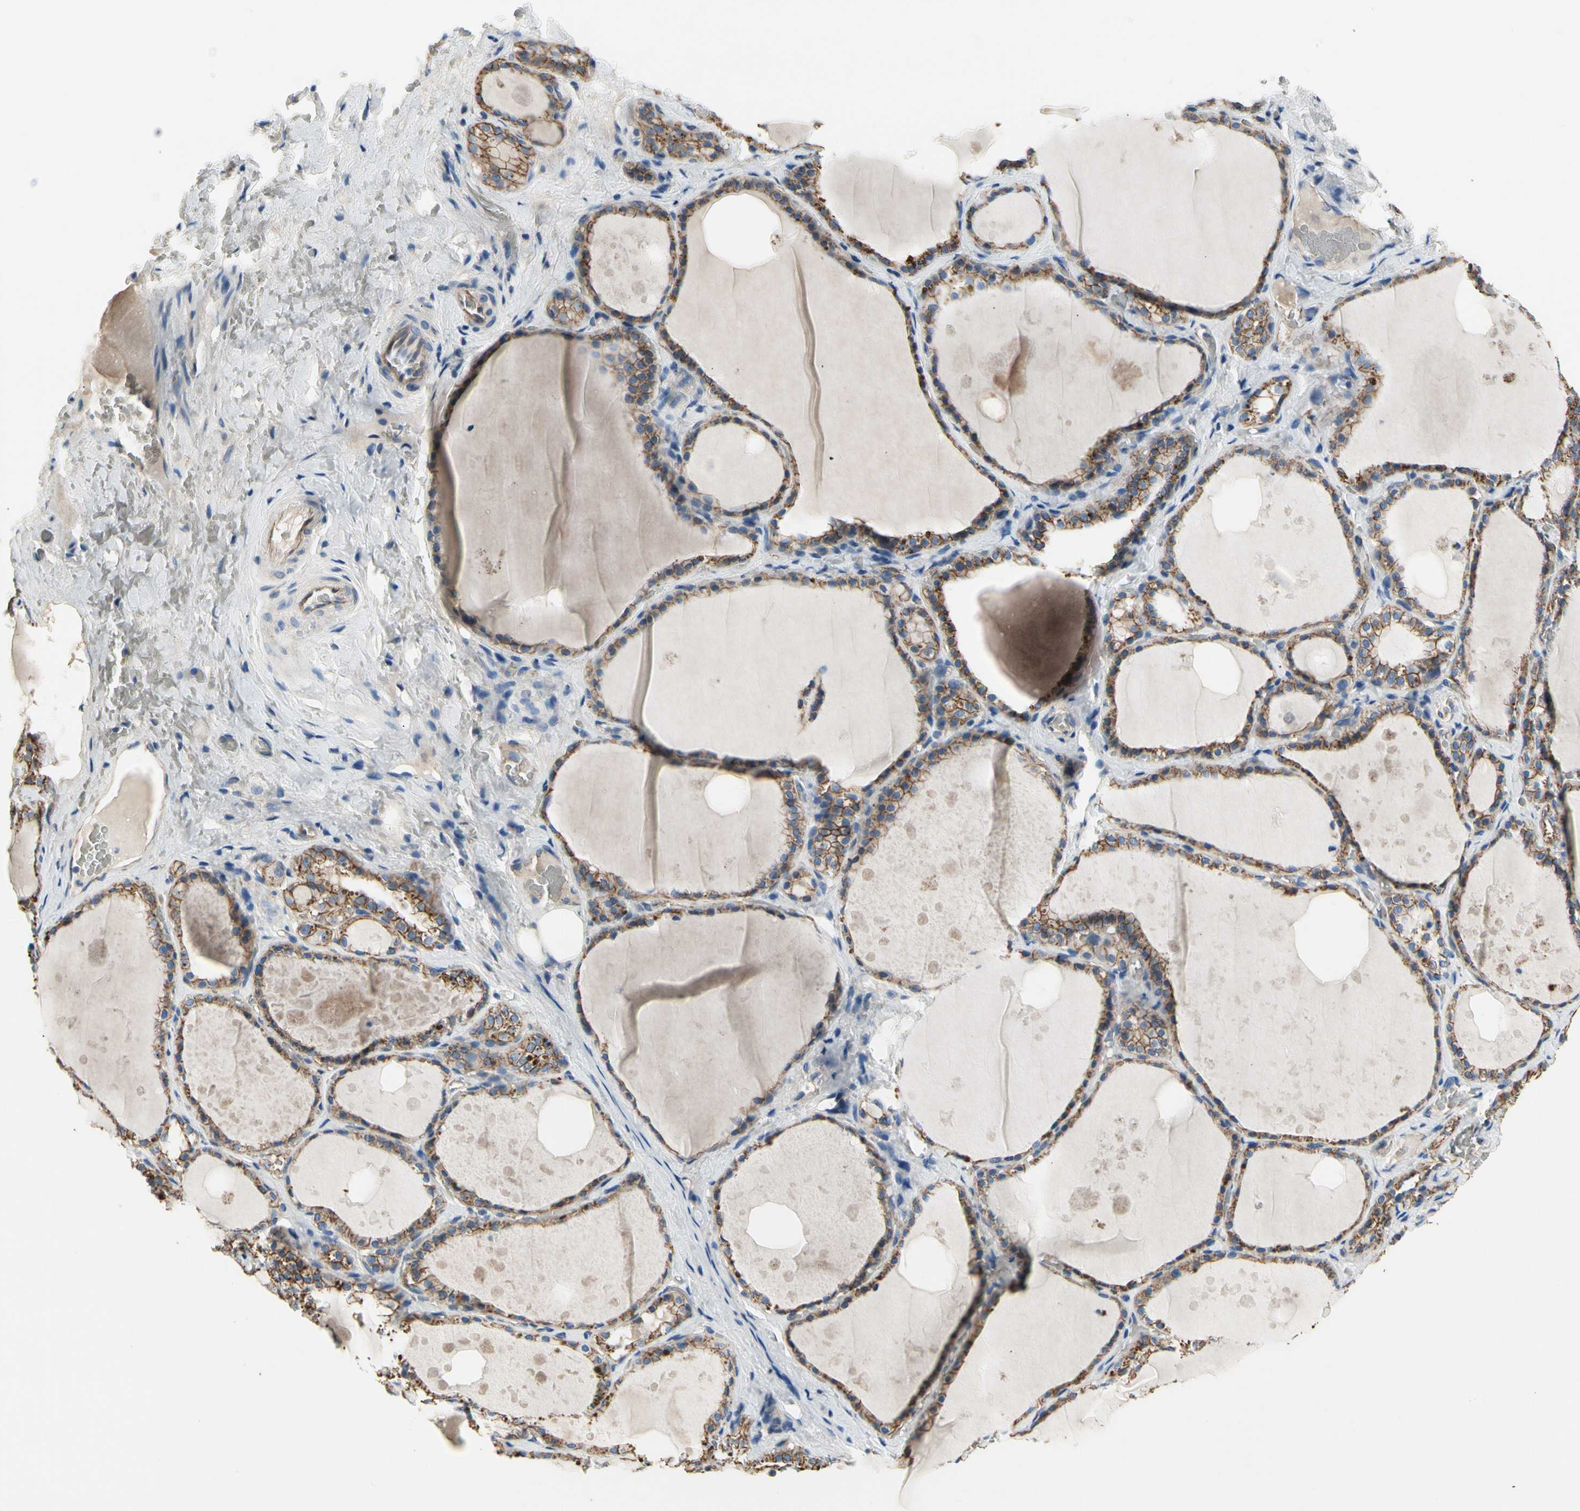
{"staining": {"intensity": "moderate", "quantity": "25%-75%", "location": "cytoplasmic/membranous"}, "tissue": "thyroid gland", "cell_type": "Glandular cells", "image_type": "normal", "snomed": [{"axis": "morphology", "description": "Normal tissue, NOS"}, {"axis": "topography", "description": "Thyroid gland"}], "caption": "Immunohistochemical staining of benign human thyroid gland demonstrates medium levels of moderate cytoplasmic/membranous staining in about 25%-75% of glandular cells. Nuclei are stained in blue.", "gene": "LGR6", "patient": {"sex": "male", "age": 61}}